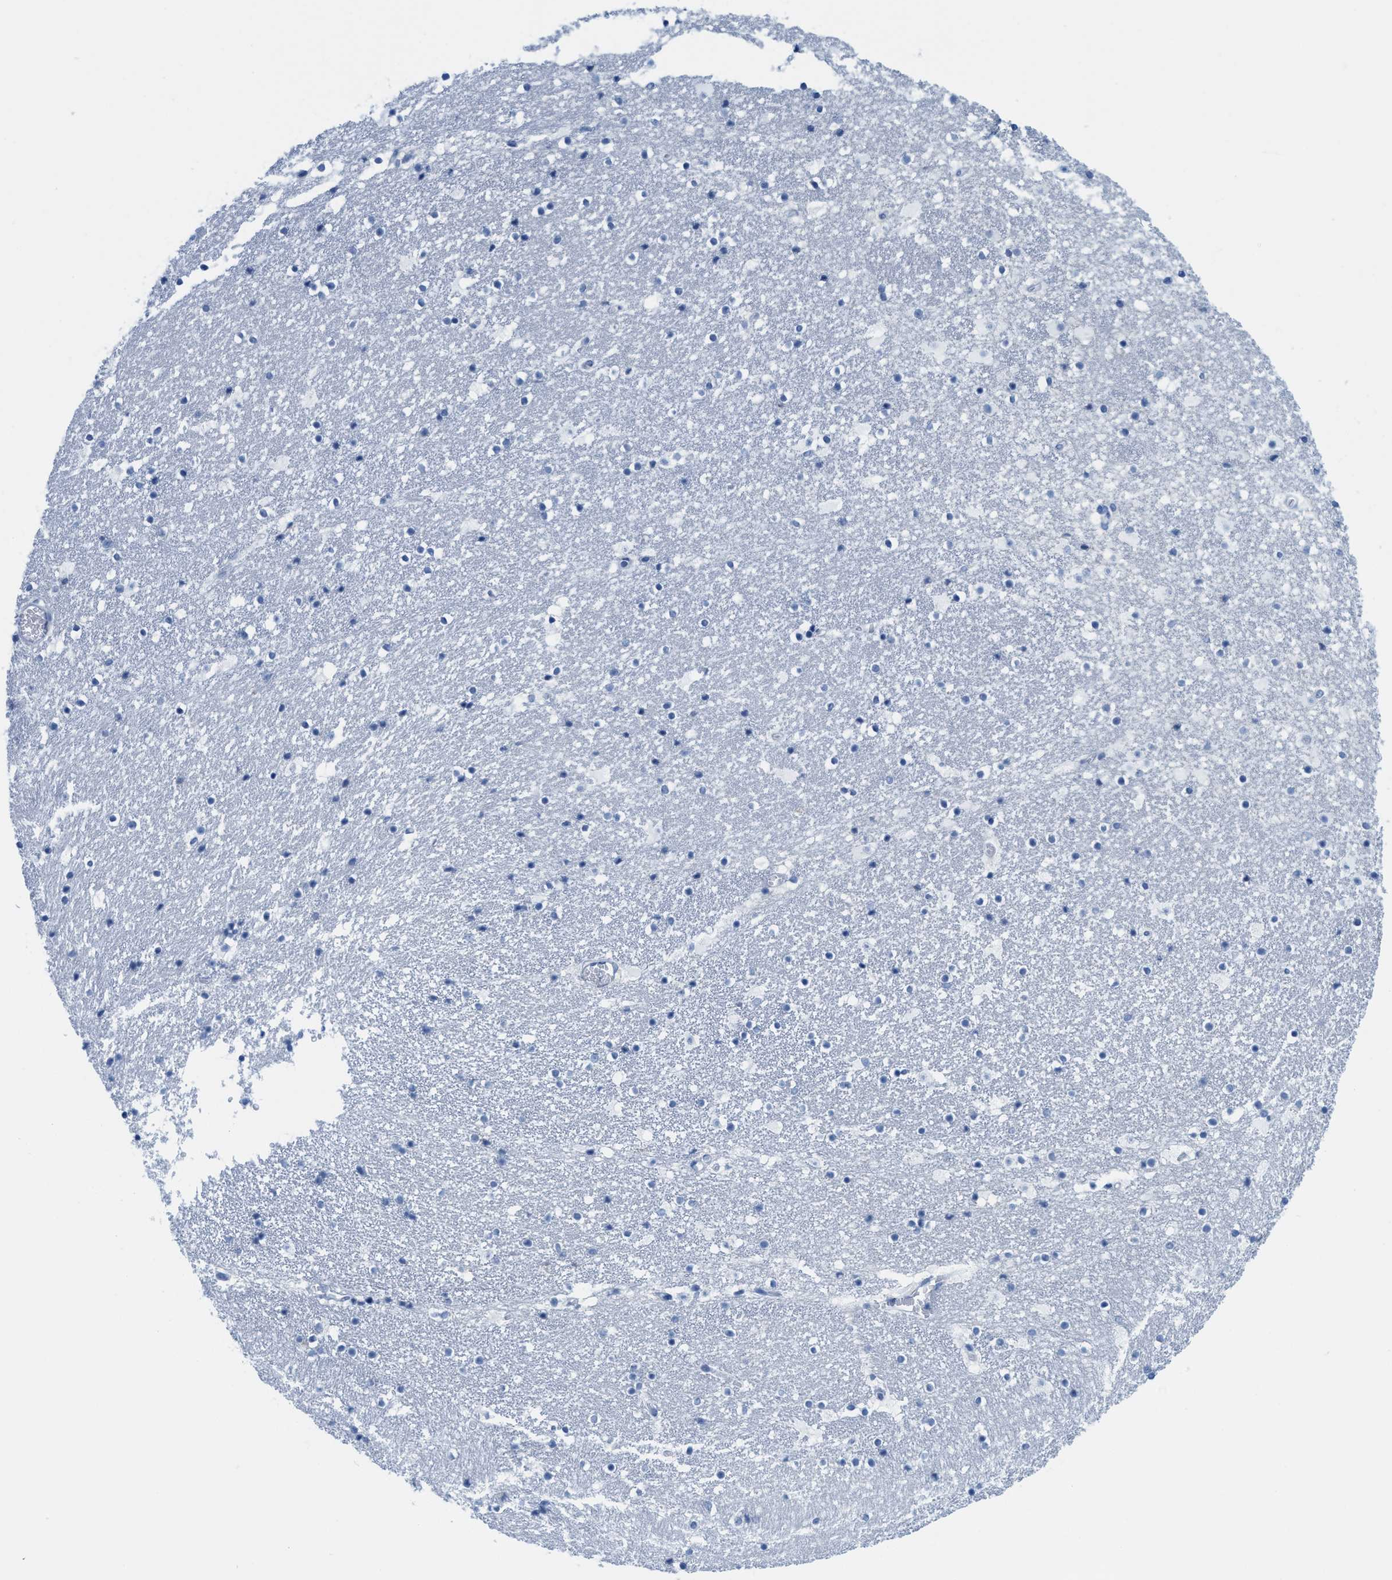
{"staining": {"intensity": "negative", "quantity": "none", "location": "none"}, "tissue": "caudate", "cell_type": "Glial cells", "image_type": "normal", "snomed": [{"axis": "morphology", "description": "Normal tissue, NOS"}, {"axis": "topography", "description": "Lateral ventricle wall"}], "caption": "Glial cells show no significant protein staining in benign caudate. (Immunohistochemistry, brightfield microscopy, high magnification).", "gene": "KIFC3", "patient": {"sex": "male", "age": 45}}